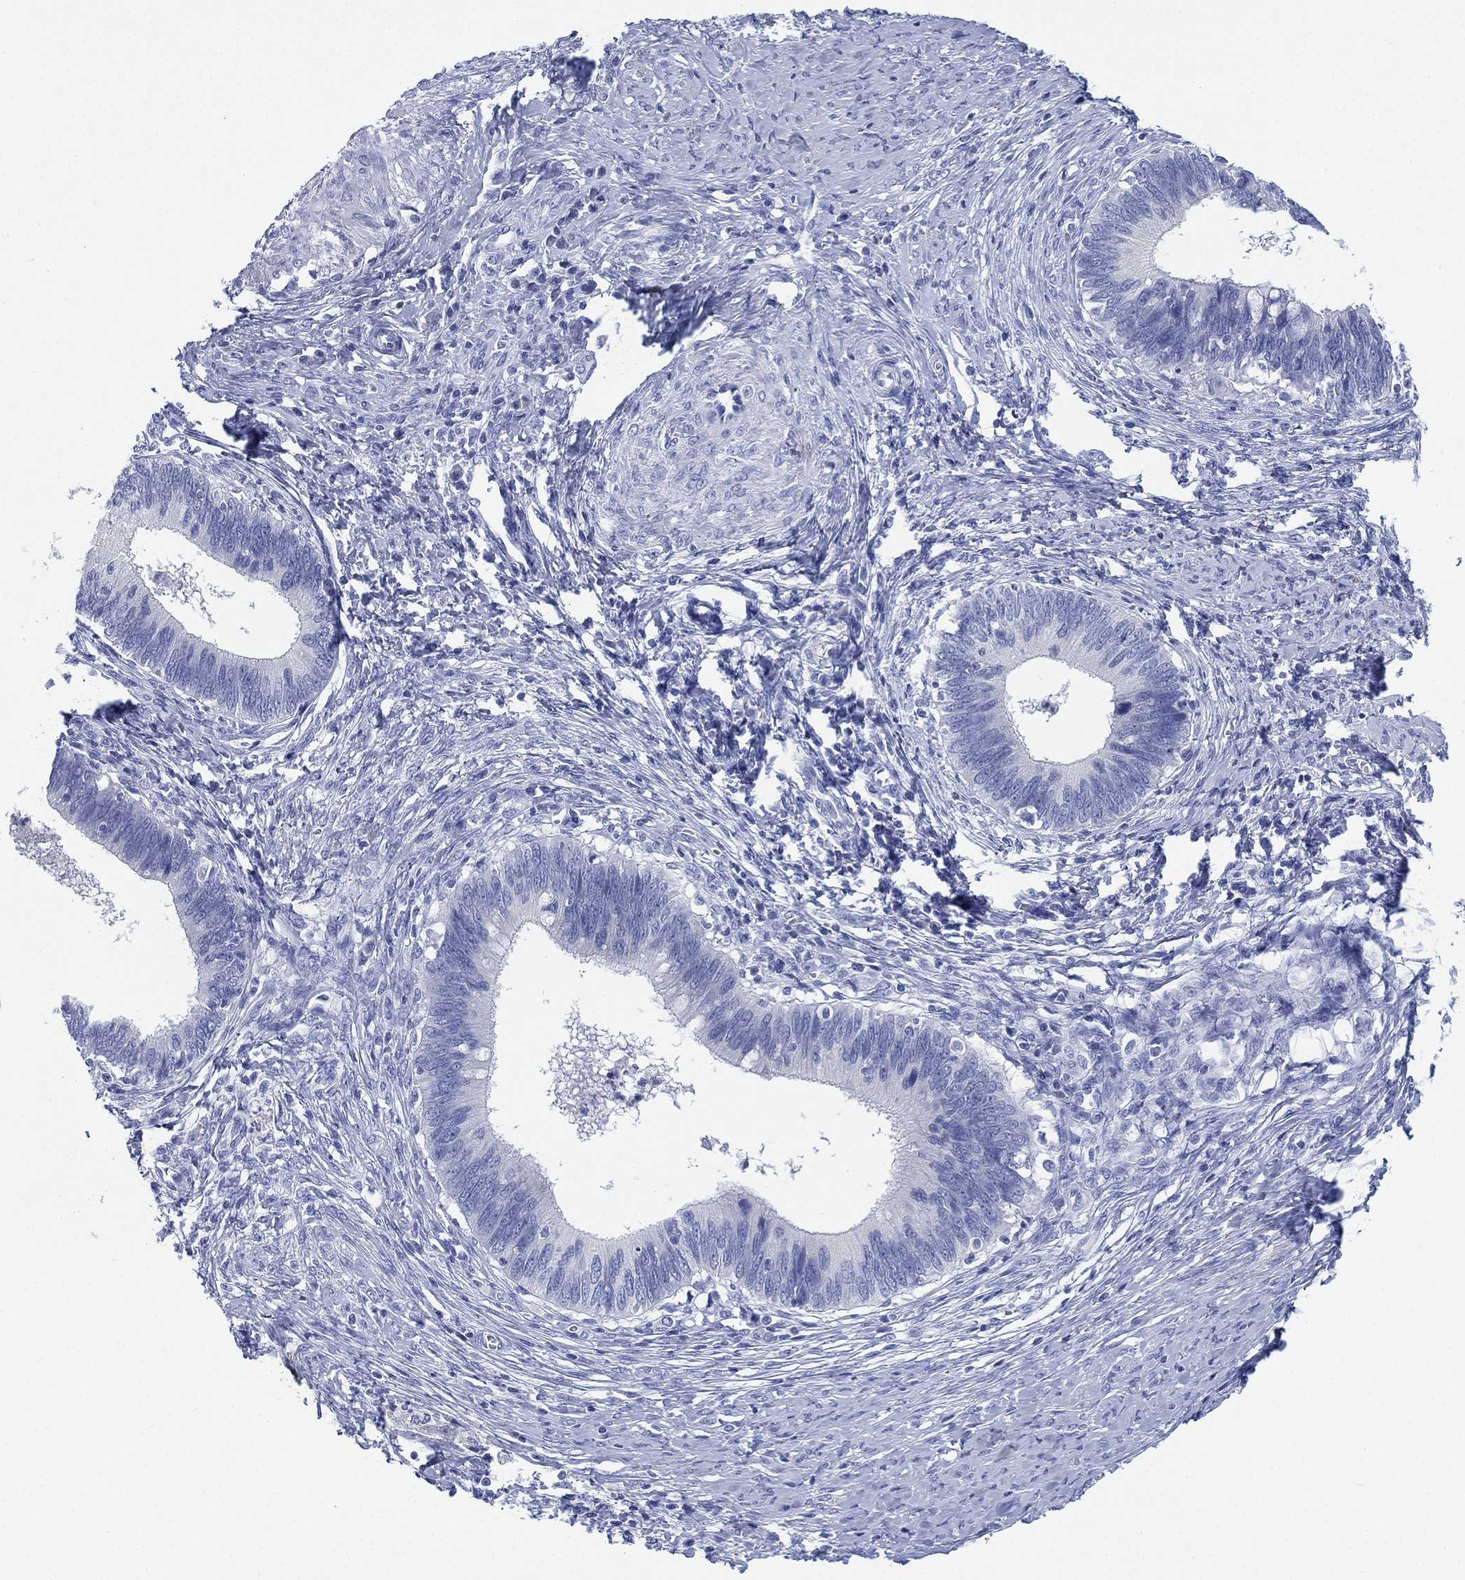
{"staining": {"intensity": "negative", "quantity": "none", "location": "none"}, "tissue": "cervical cancer", "cell_type": "Tumor cells", "image_type": "cancer", "snomed": [{"axis": "morphology", "description": "Adenocarcinoma, NOS"}, {"axis": "topography", "description": "Cervix"}], "caption": "The photomicrograph shows no staining of tumor cells in cervical cancer.", "gene": "SLC9C2", "patient": {"sex": "female", "age": 42}}